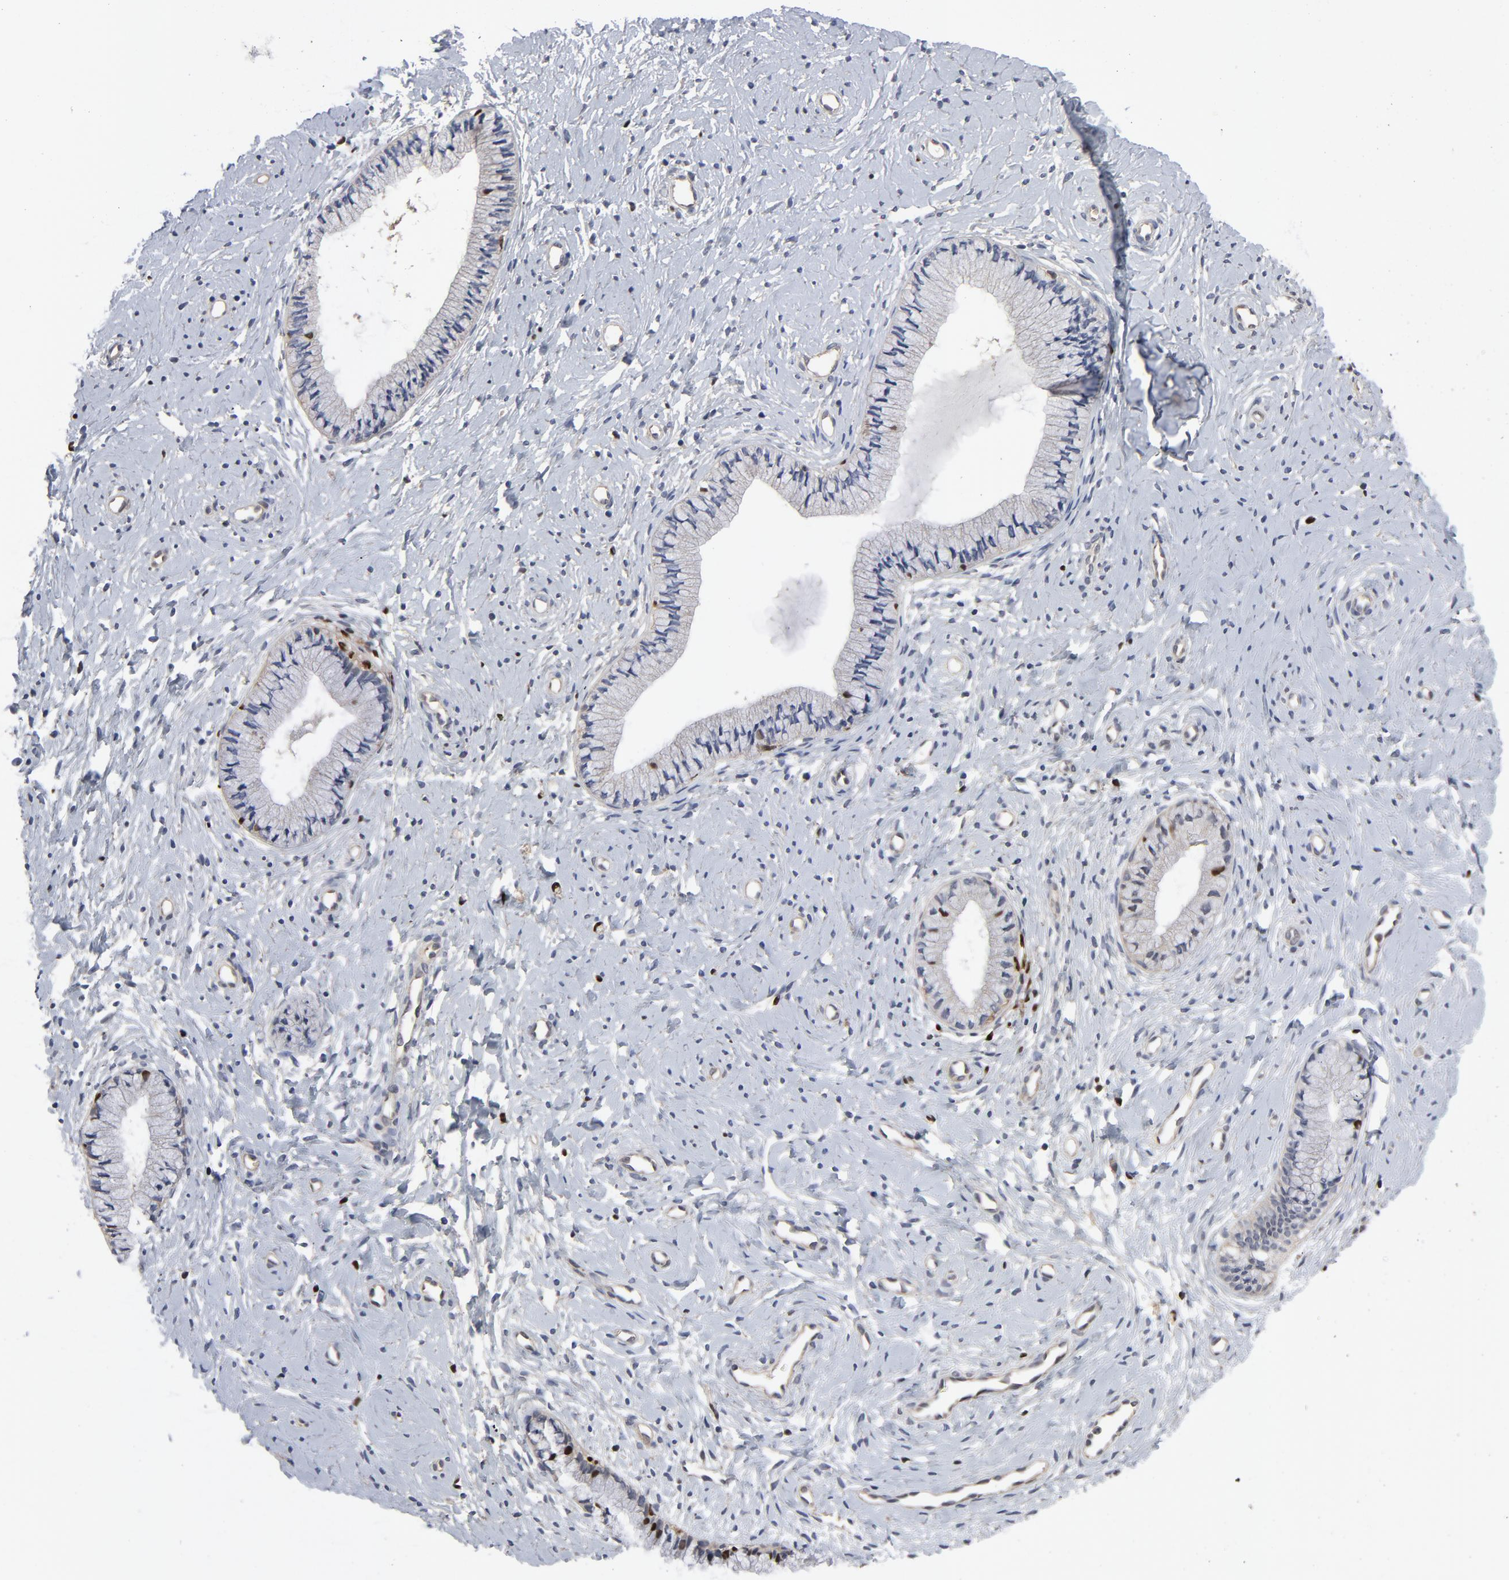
{"staining": {"intensity": "weak", "quantity": "25%-75%", "location": "cytoplasmic/membranous"}, "tissue": "cervix", "cell_type": "Glandular cells", "image_type": "normal", "snomed": [{"axis": "morphology", "description": "Normal tissue, NOS"}, {"axis": "topography", "description": "Cervix"}], "caption": "Protein expression analysis of benign cervix displays weak cytoplasmic/membranous staining in about 25%-75% of glandular cells. (IHC, brightfield microscopy, high magnification).", "gene": "NFKB1", "patient": {"sex": "female", "age": 46}}